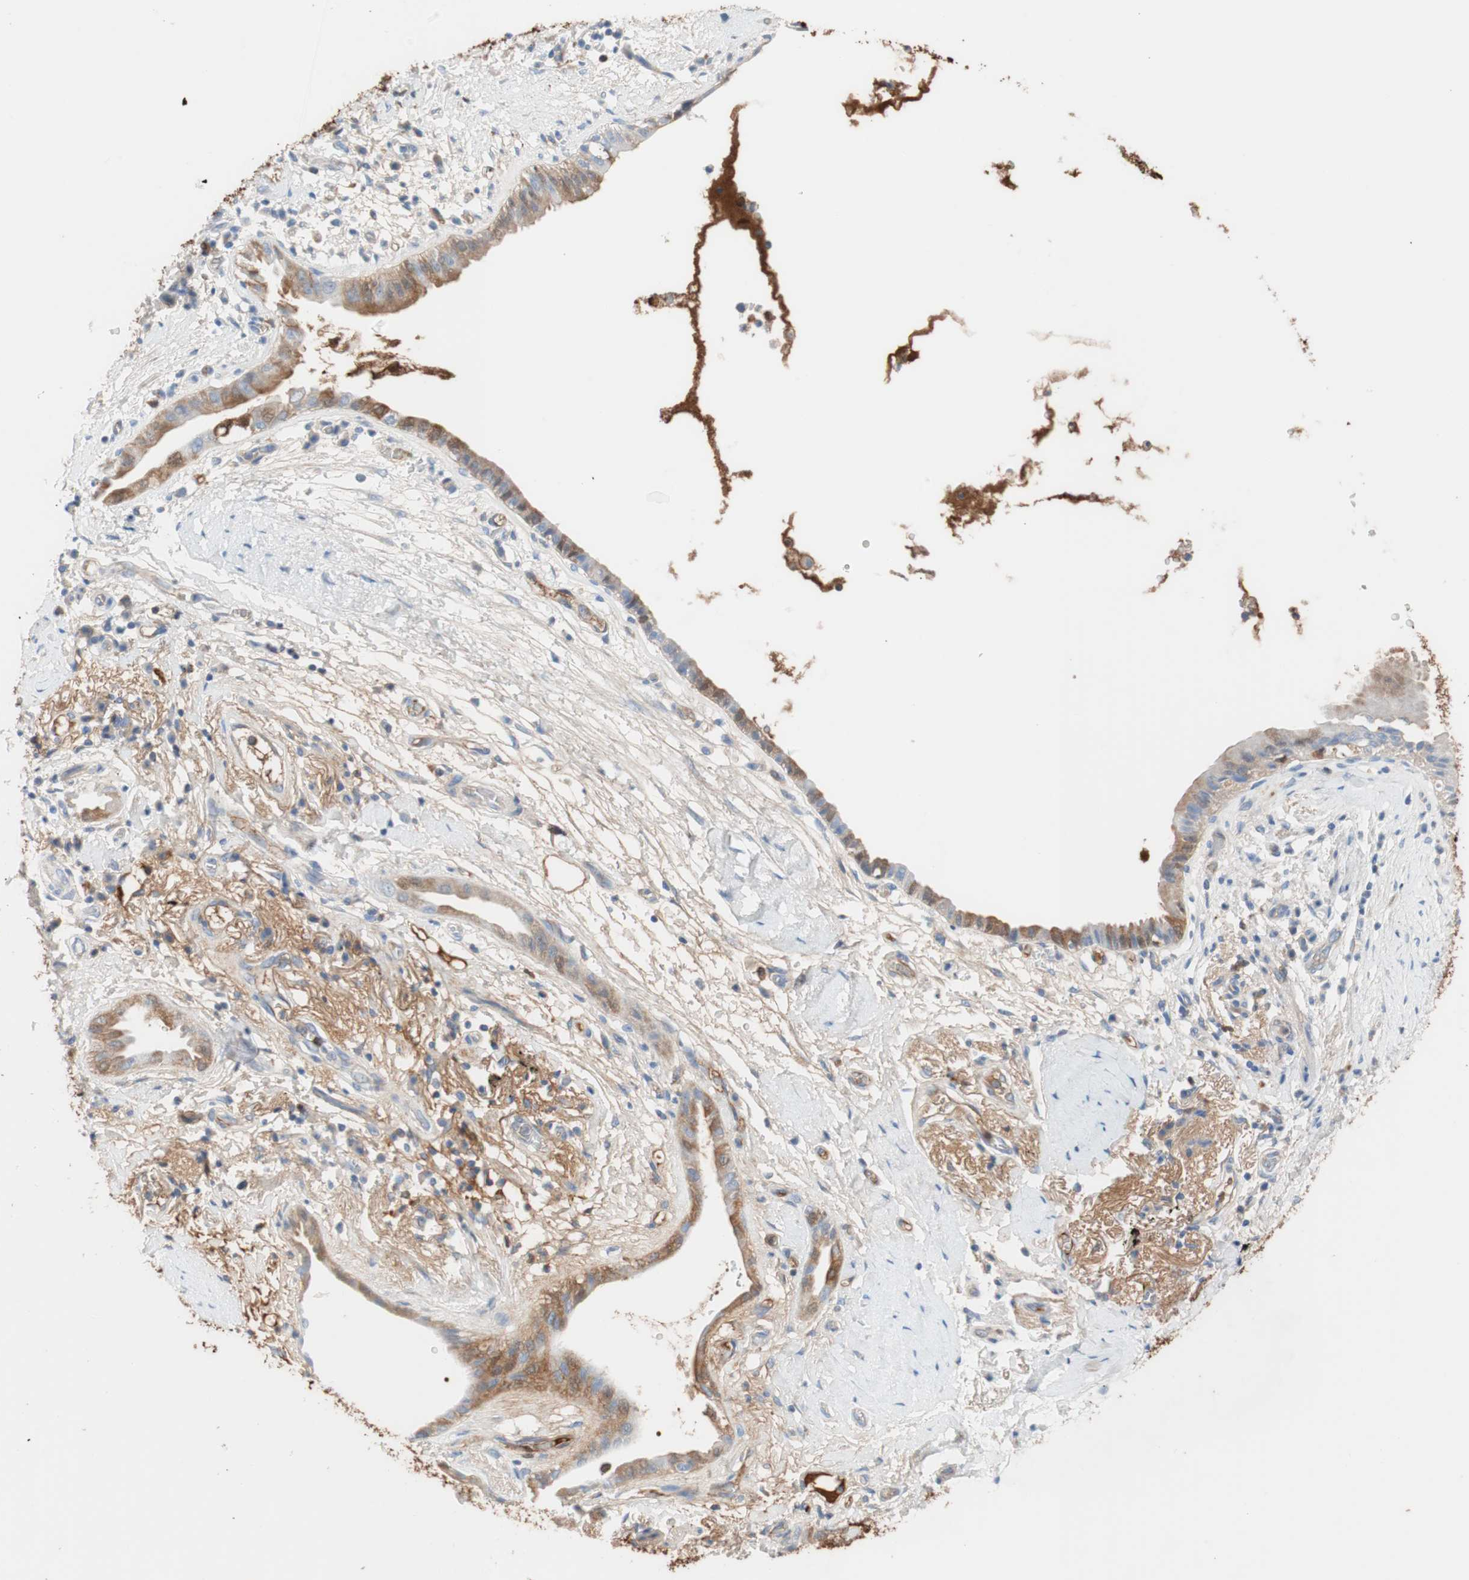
{"staining": {"intensity": "negative", "quantity": "none", "location": "none"}, "tissue": "lung cancer", "cell_type": "Tumor cells", "image_type": "cancer", "snomed": [{"axis": "morphology", "description": "Adenocarcinoma, NOS"}, {"axis": "topography", "description": "Lung"}], "caption": "The immunohistochemistry micrograph has no significant staining in tumor cells of lung adenocarcinoma tissue.", "gene": "RBP4", "patient": {"sex": "female", "age": 70}}